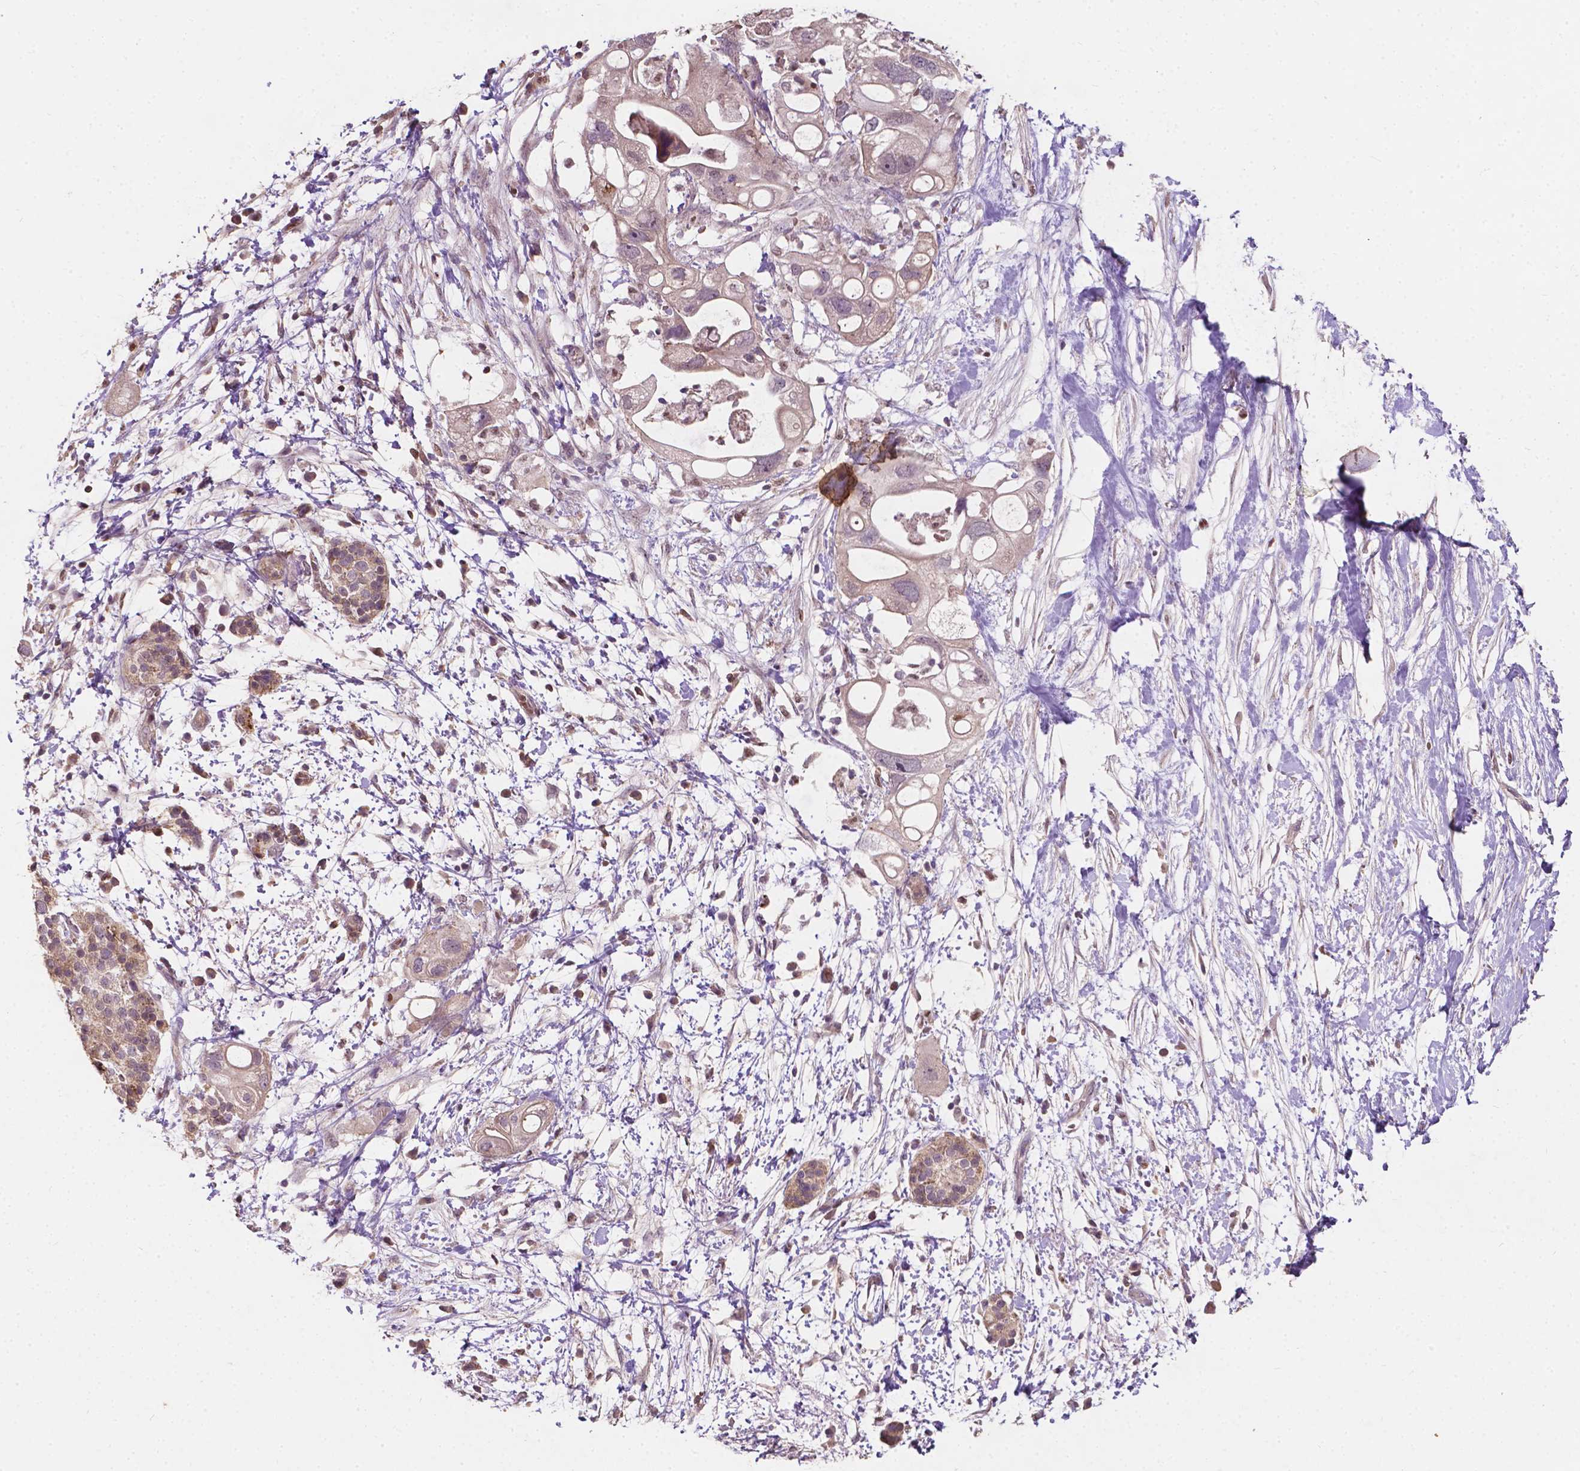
{"staining": {"intensity": "weak", "quantity": "<25%", "location": "cytoplasmic/membranous"}, "tissue": "pancreatic cancer", "cell_type": "Tumor cells", "image_type": "cancer", "snomed": [{"axis": "morphology", "description": "Adenocarcinoma, NOS"}, {"axis": "topography", "description": "Pancreas"}], "caption": "Protein analysis of adenocarcinoma (pancreatic) exhibits no significant staining in tumor cells.", "gene": "DUSP16", "patient": {"sex": "female", "age": 72}}